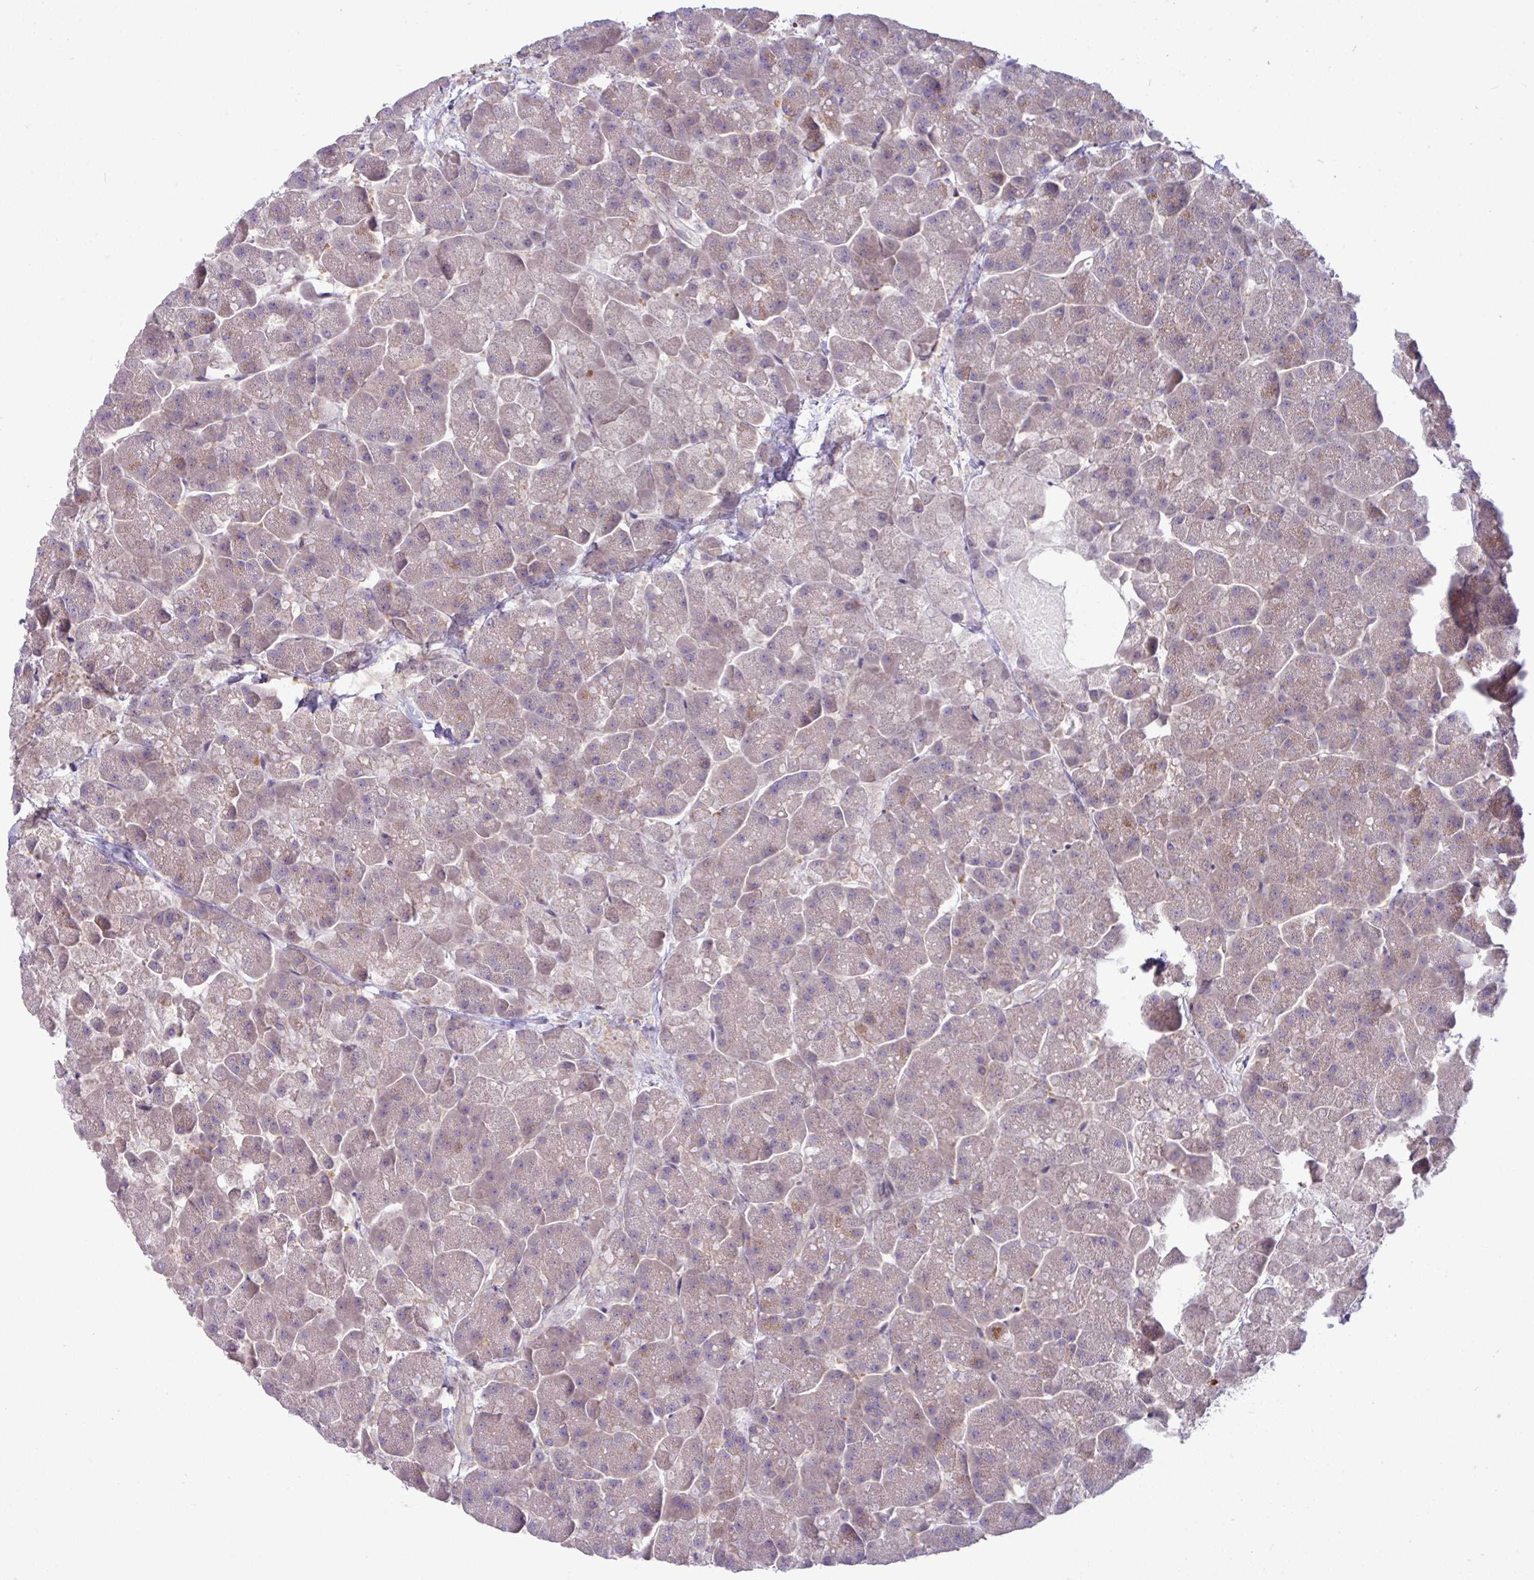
{"staining": {"intensity": "strong", "quantity": "<25%", "location": "cytoplasmic/membranous"}, "tissue": "pancreas", "cell_type": "Exocrine glandular cells", "image_type": "normal", "snomed": [{"axis": "morphology", "description": "Normal tissue, NOS"}, {"axis": "topography", "description": "Pancreas"}, {"axis": "topography", "description": "Peripheral nerve tissue"}], "caption": "DAB immunohistochemical staining of unremarkable human pancreas shows strong cytoplasmic/membranous protein positivity in approximately <25% of exocrine glandular cells.", "gene": "LSM12", "patient": {"sex": "male", "age": 54}}